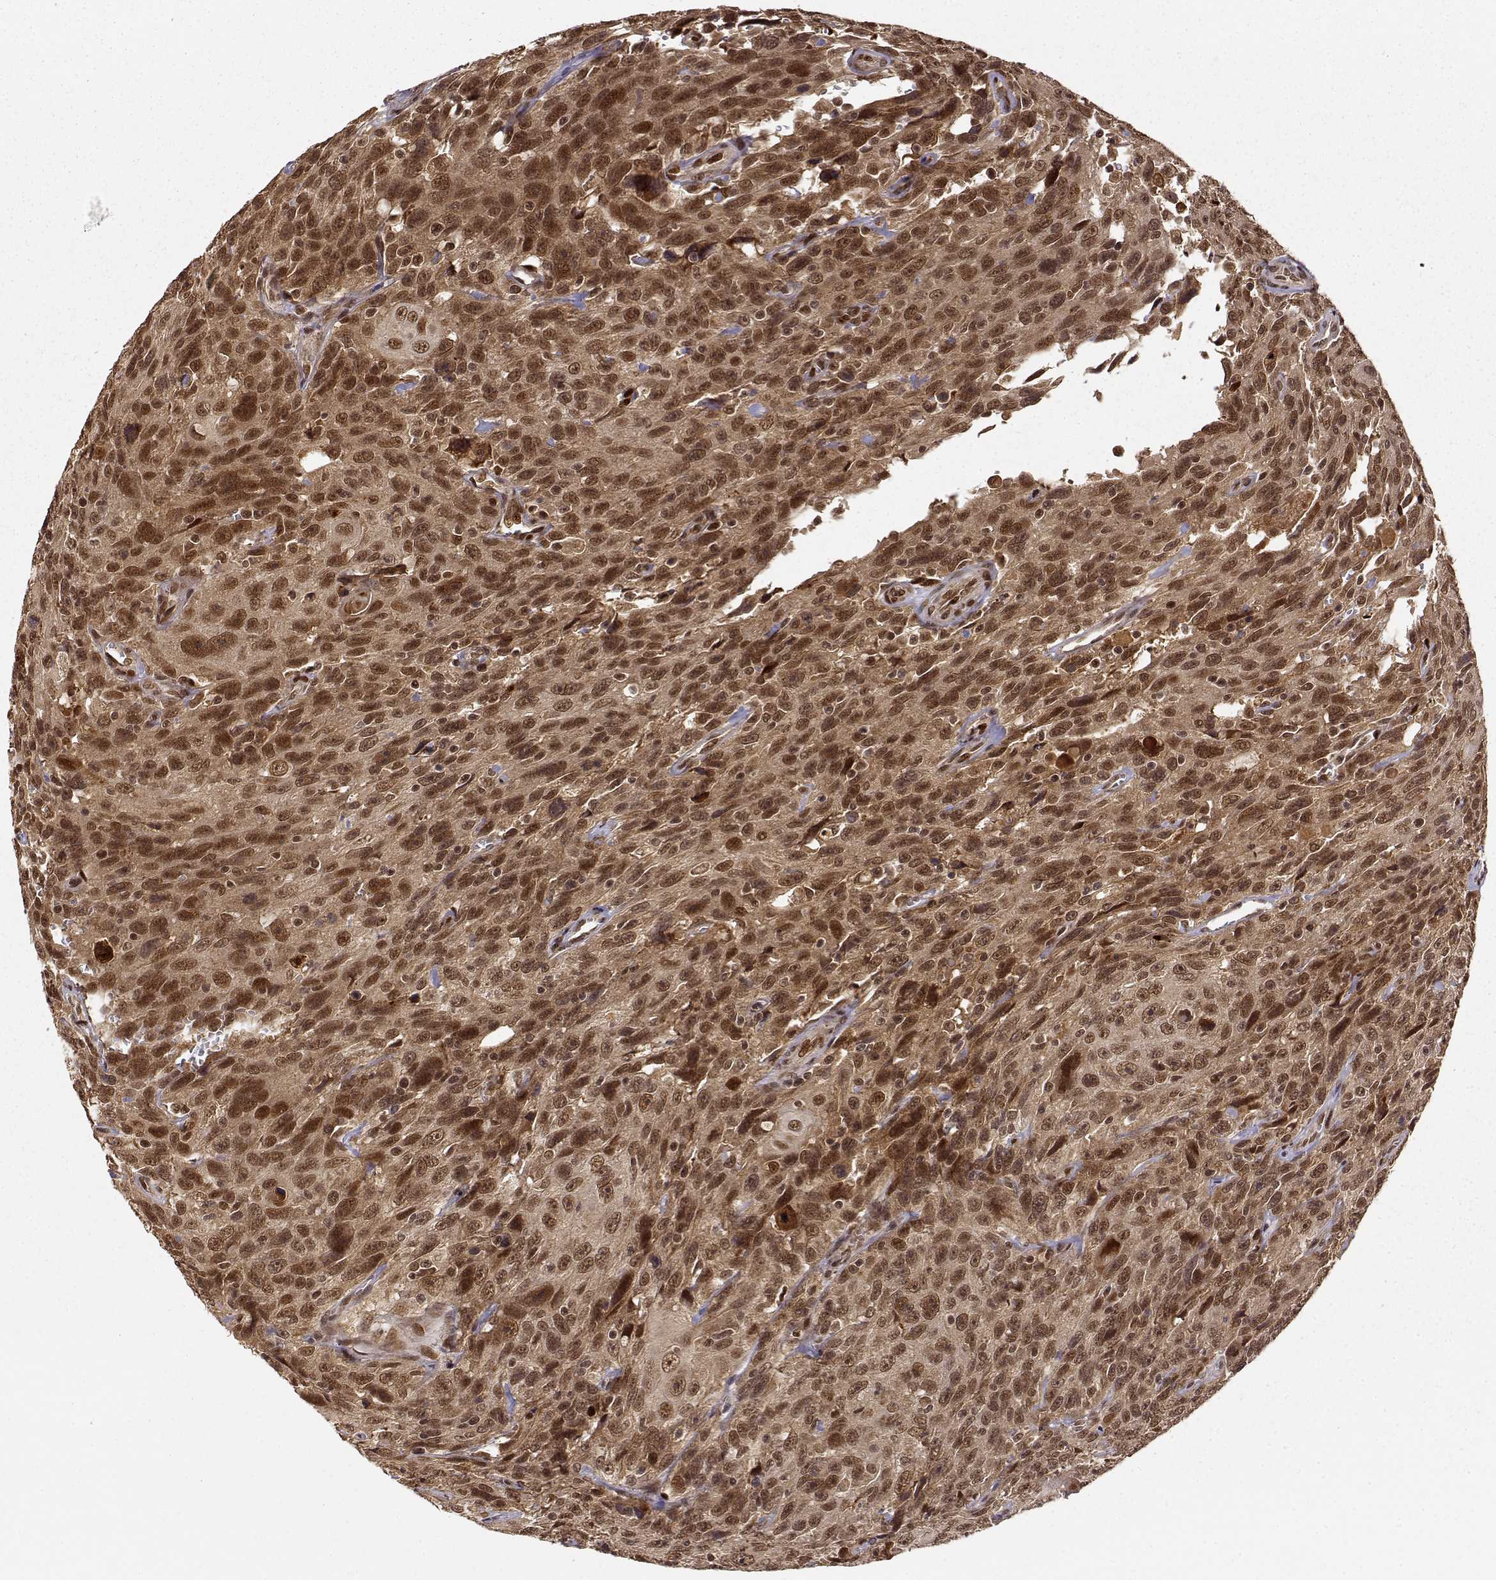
{"staining": {"intensity": "strong", "quantity": ">75%", "location": "cytoplasmic/membranous,nuclear"}, "tissue": "urothelial cancer", "cell_type": "Tumor cells", "image_type": "cancer", "snomed": [{"axis": "morphology", "description": "Urothelial carcinoma, NOS"}, {"axis": "morphology", "description": "Urothelial carcinoma, High grade"}, {"axis": "topography", "description": "Urinary bladder"}], "caption": "Immunohistochemistry (DAB) staining of human urothelial cancer displays strong cytoplasmic/membranous and nuclear protein positivity in about >75% of tumor cells.", "gene": "MAEA", "patient": {"sex": "female", "age": 73}}